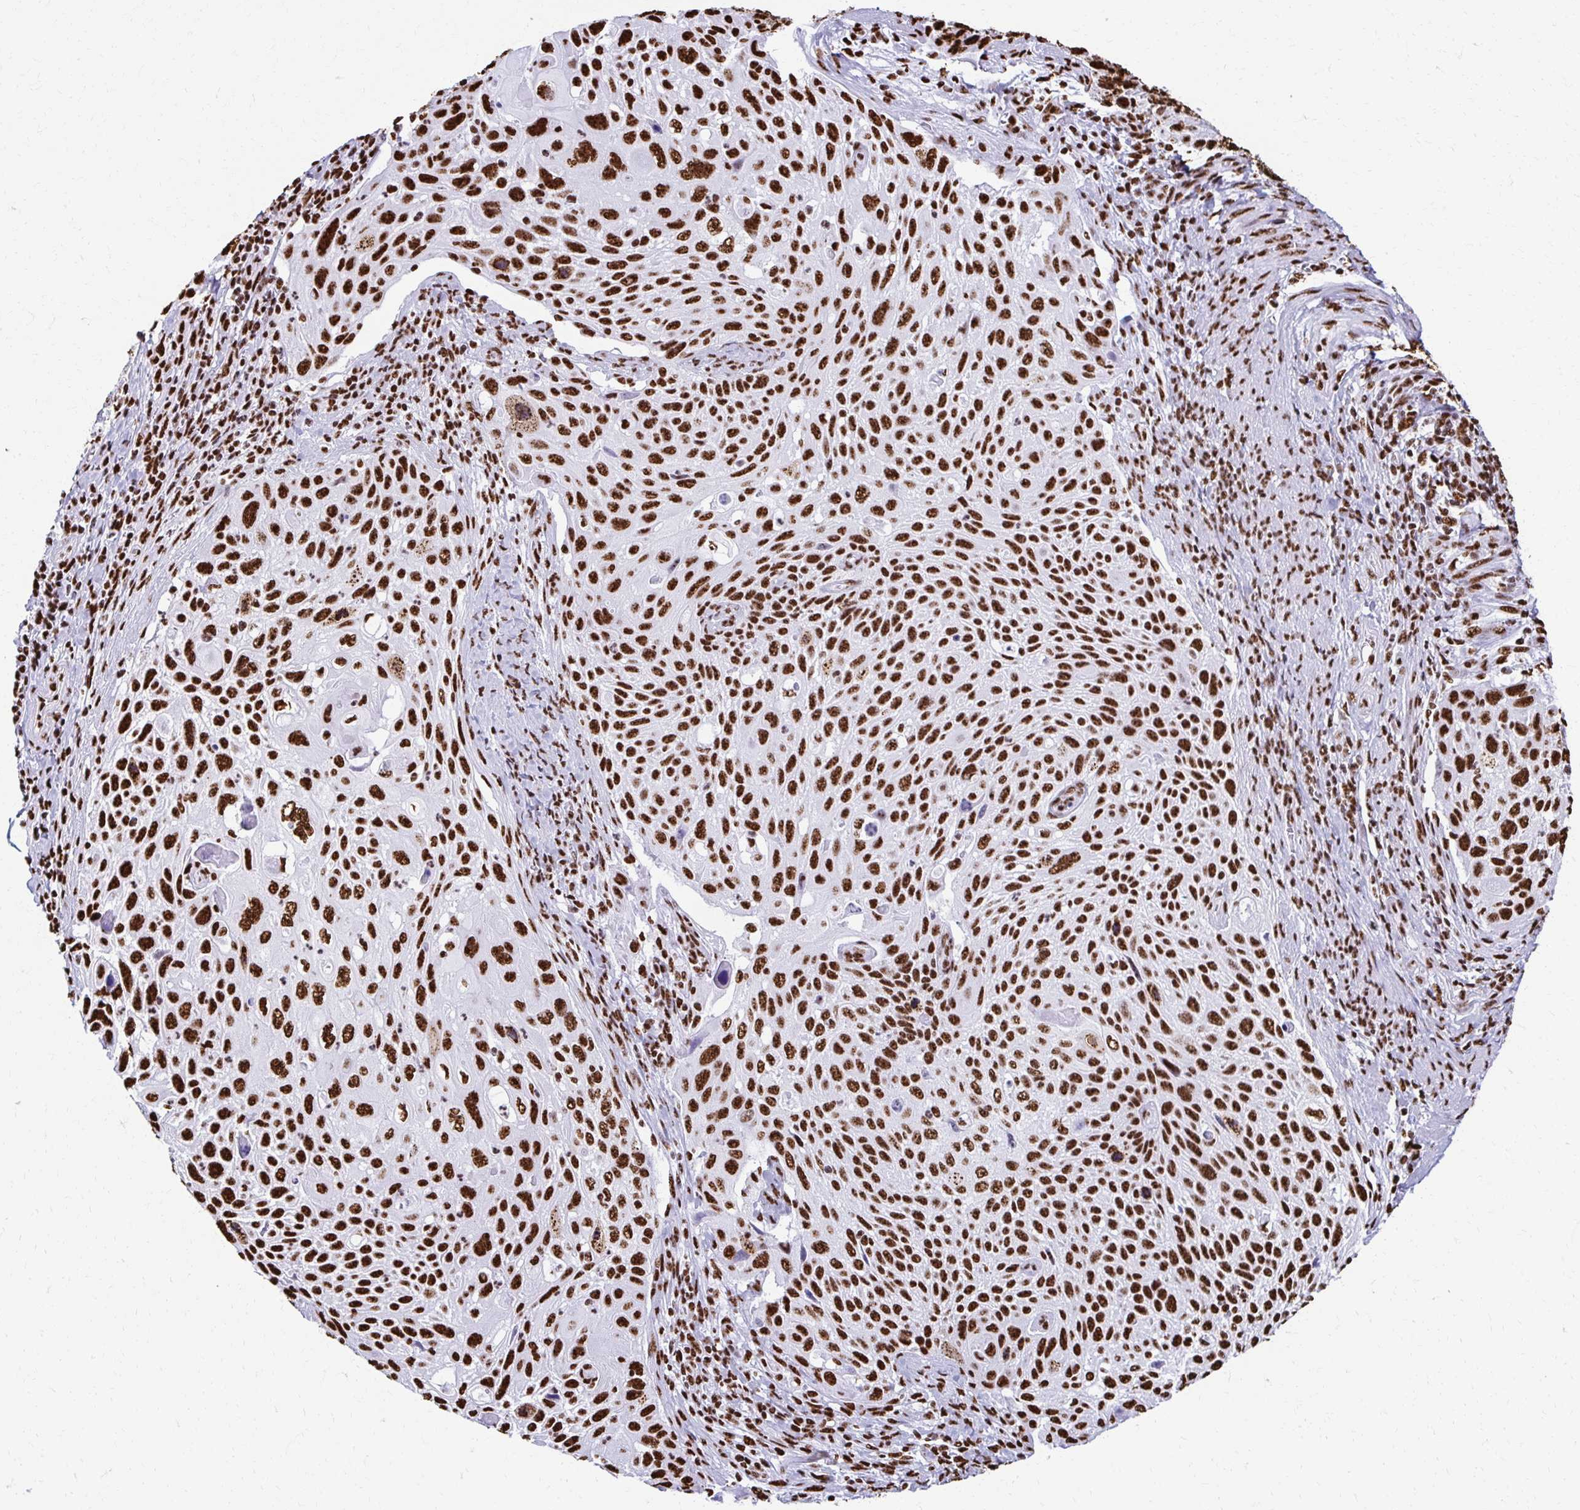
{"staining": {"intensity": "strong", "quantity": ">75%", "location": "nuclear"}, "tissue": "cervical cancer", "cell_type": "Tumor cells", "image_type": "cancer", "snomed": [{"axis": "morphology", "description": "Squamous cell carcinoma, NOS"}, {"axis": "topography", "description": "Cervix"}], "caption": "Squamous cell carcinoma (cervical) stained for a protein (brown) demonstrates strong nuclear positive staining in approximately >75% of tumor cells.", "gene": "NONO", "patient": {"sex": "female", "age": 70}}